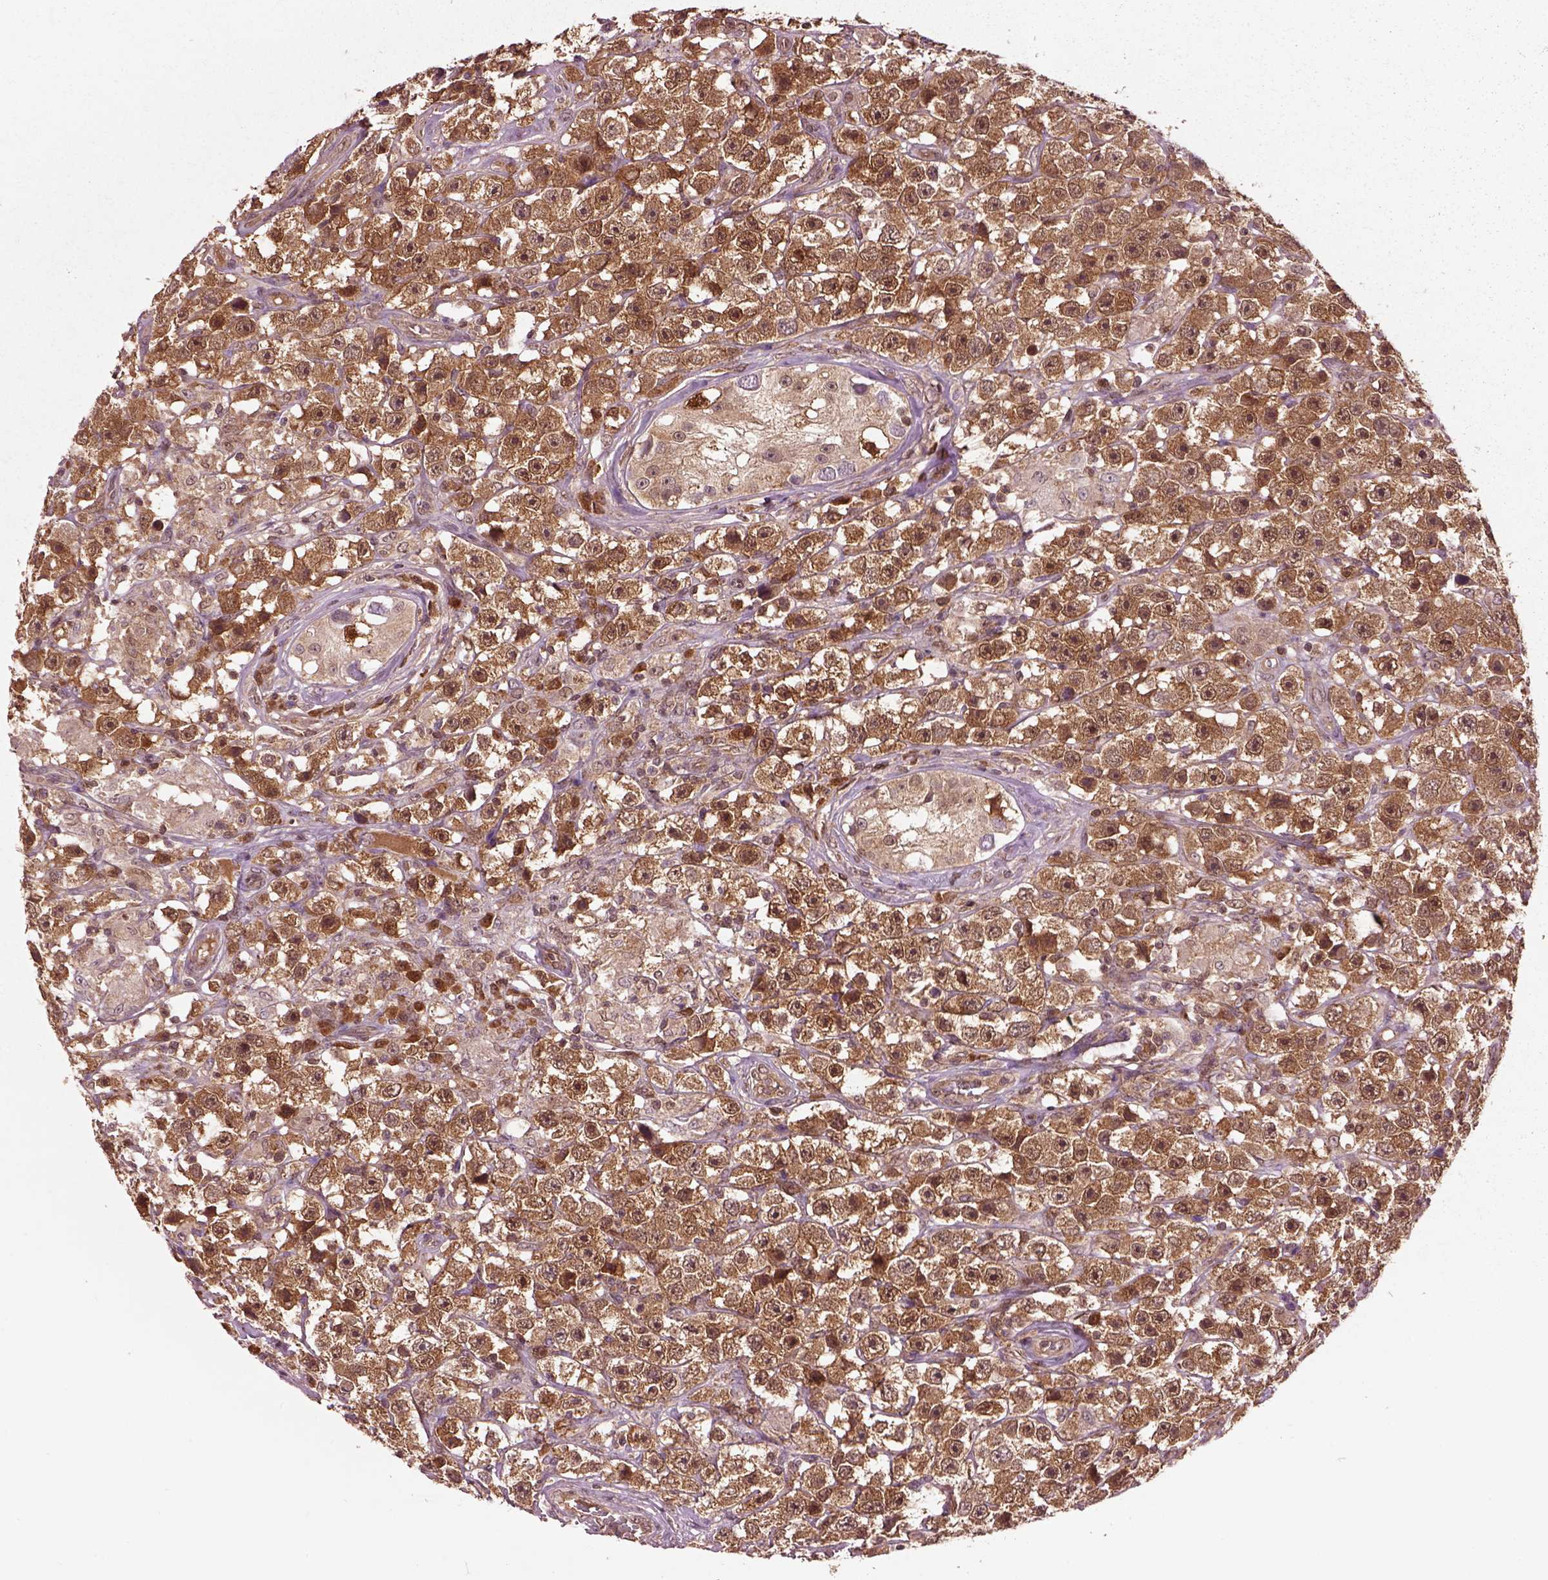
{"staining": {"intensity": "strong", "quantity": ">75%", "location": "cytoplasmic/membranous"}, "tissue": "testis cancer", "cell_type": "Tumor cells", "image_type": "cancer", "snomed": [{"axis": "morphology", "description": "Seminoma, NOS"}, {"axis": "topography", "description": "Testis"}], "caption": "Immunohistochemical staining of human testis seminoma displays high levels of strong cytoplasmic/membranous protein expression in about >75% of tumor cells. The protein of interest is shown in brown color, while the nuclei are stained blue.", "gene": "MDP1", "patient": {"sex": "male", "age": 45}}